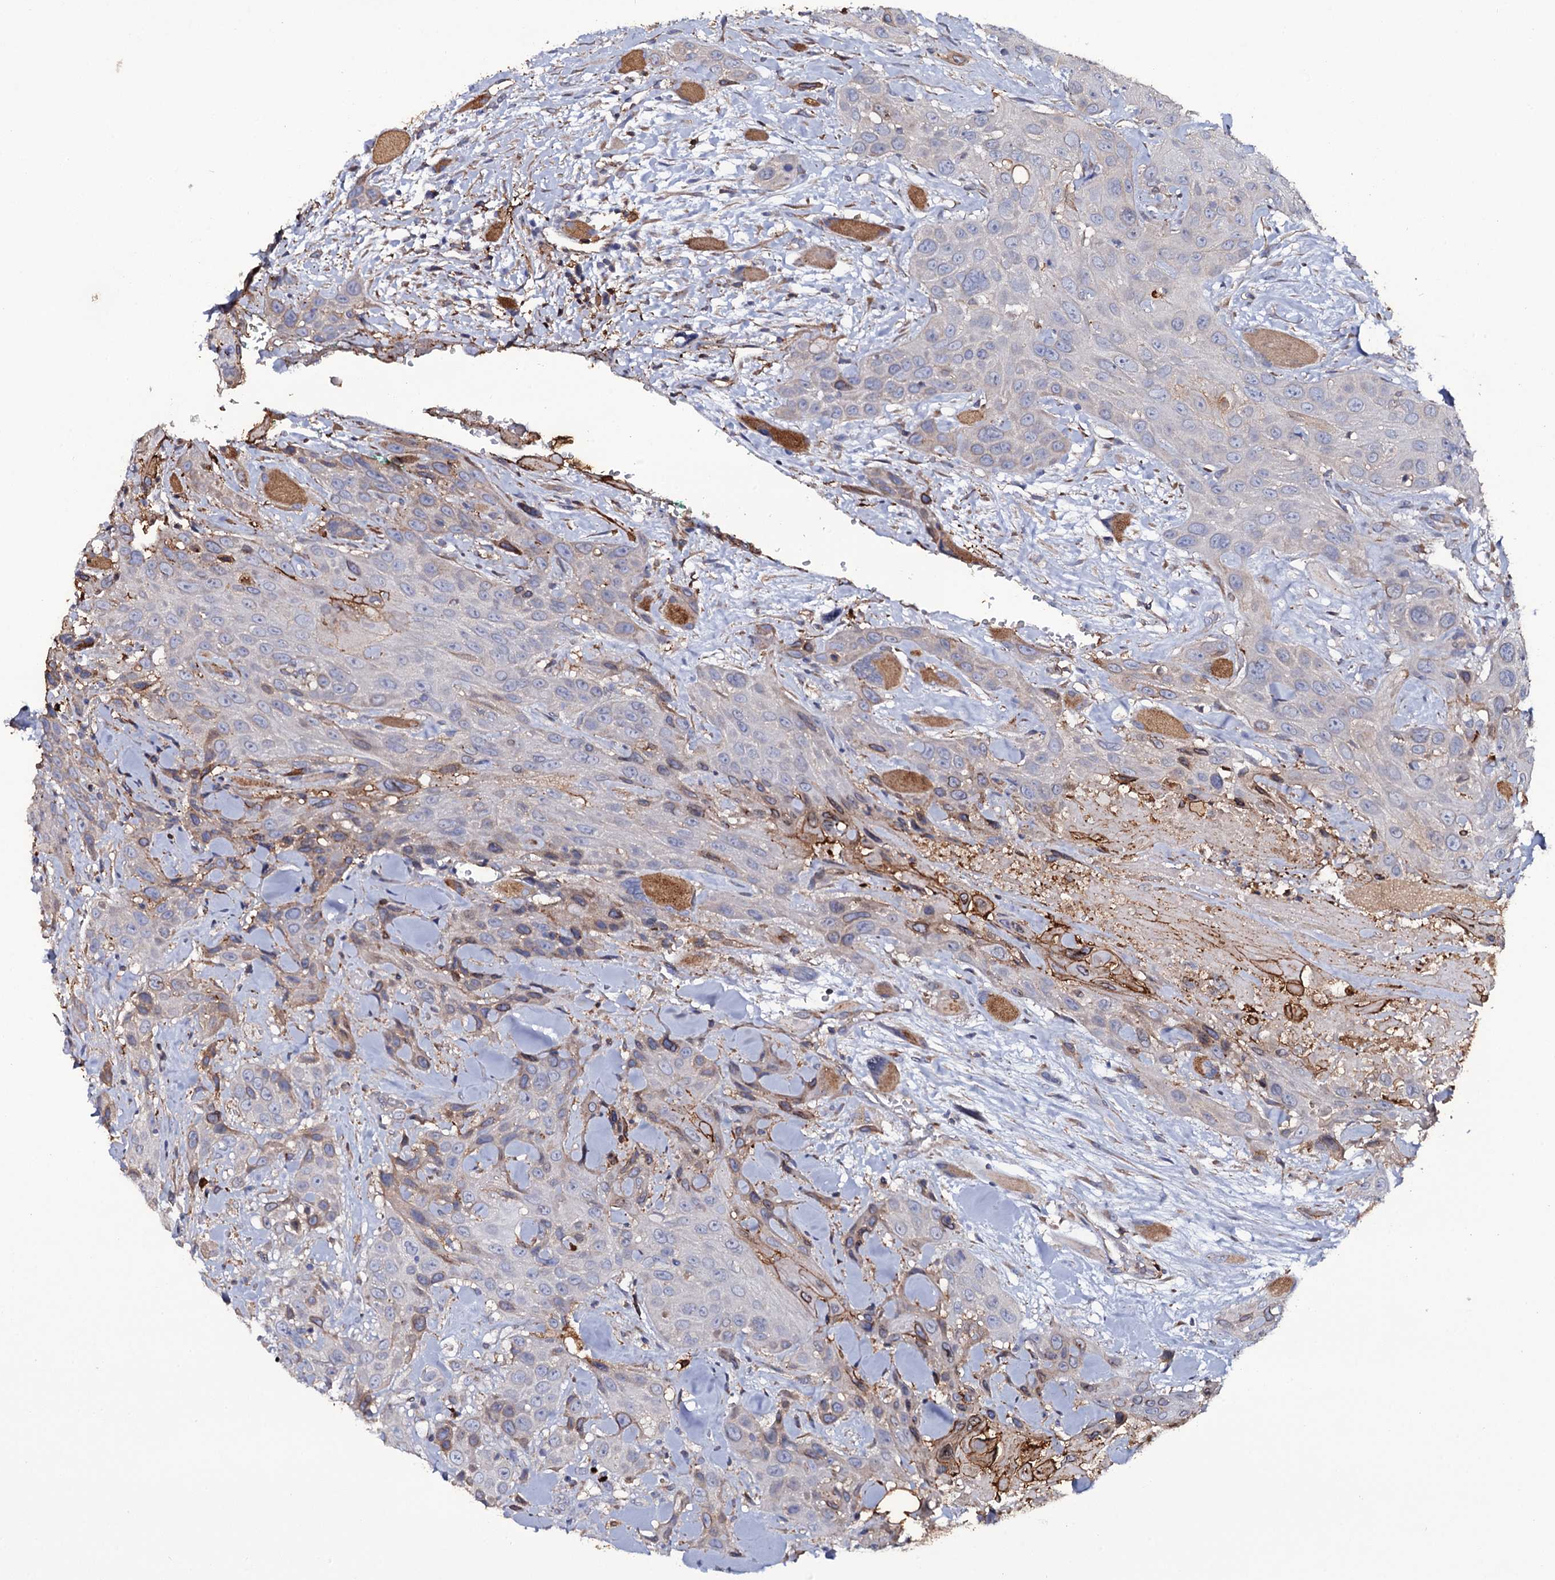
{"staining": {"intensity": "weak", "quantity": "<25%", "location": "cytoplasmic/membranous"}, "tissue": "head and neck cancer", "cell_type": "Tumor cells", "image_type": "cancer", "snomed": [{"axis": "morphology", "description": "Squamous cell carcinoma, NOS"}, {"axis": "topography", "description": "Head-Neck"}], "caption": "High magnification brightfield microscopy of head and neck cancer stained with DAB (brown) and counterstained with hematoxylin (blue): tumor cells show no significant expression. Nuclei are stained in blue.", "gene": "TTC23", "patient": {"sex": "male", "age": 81}}